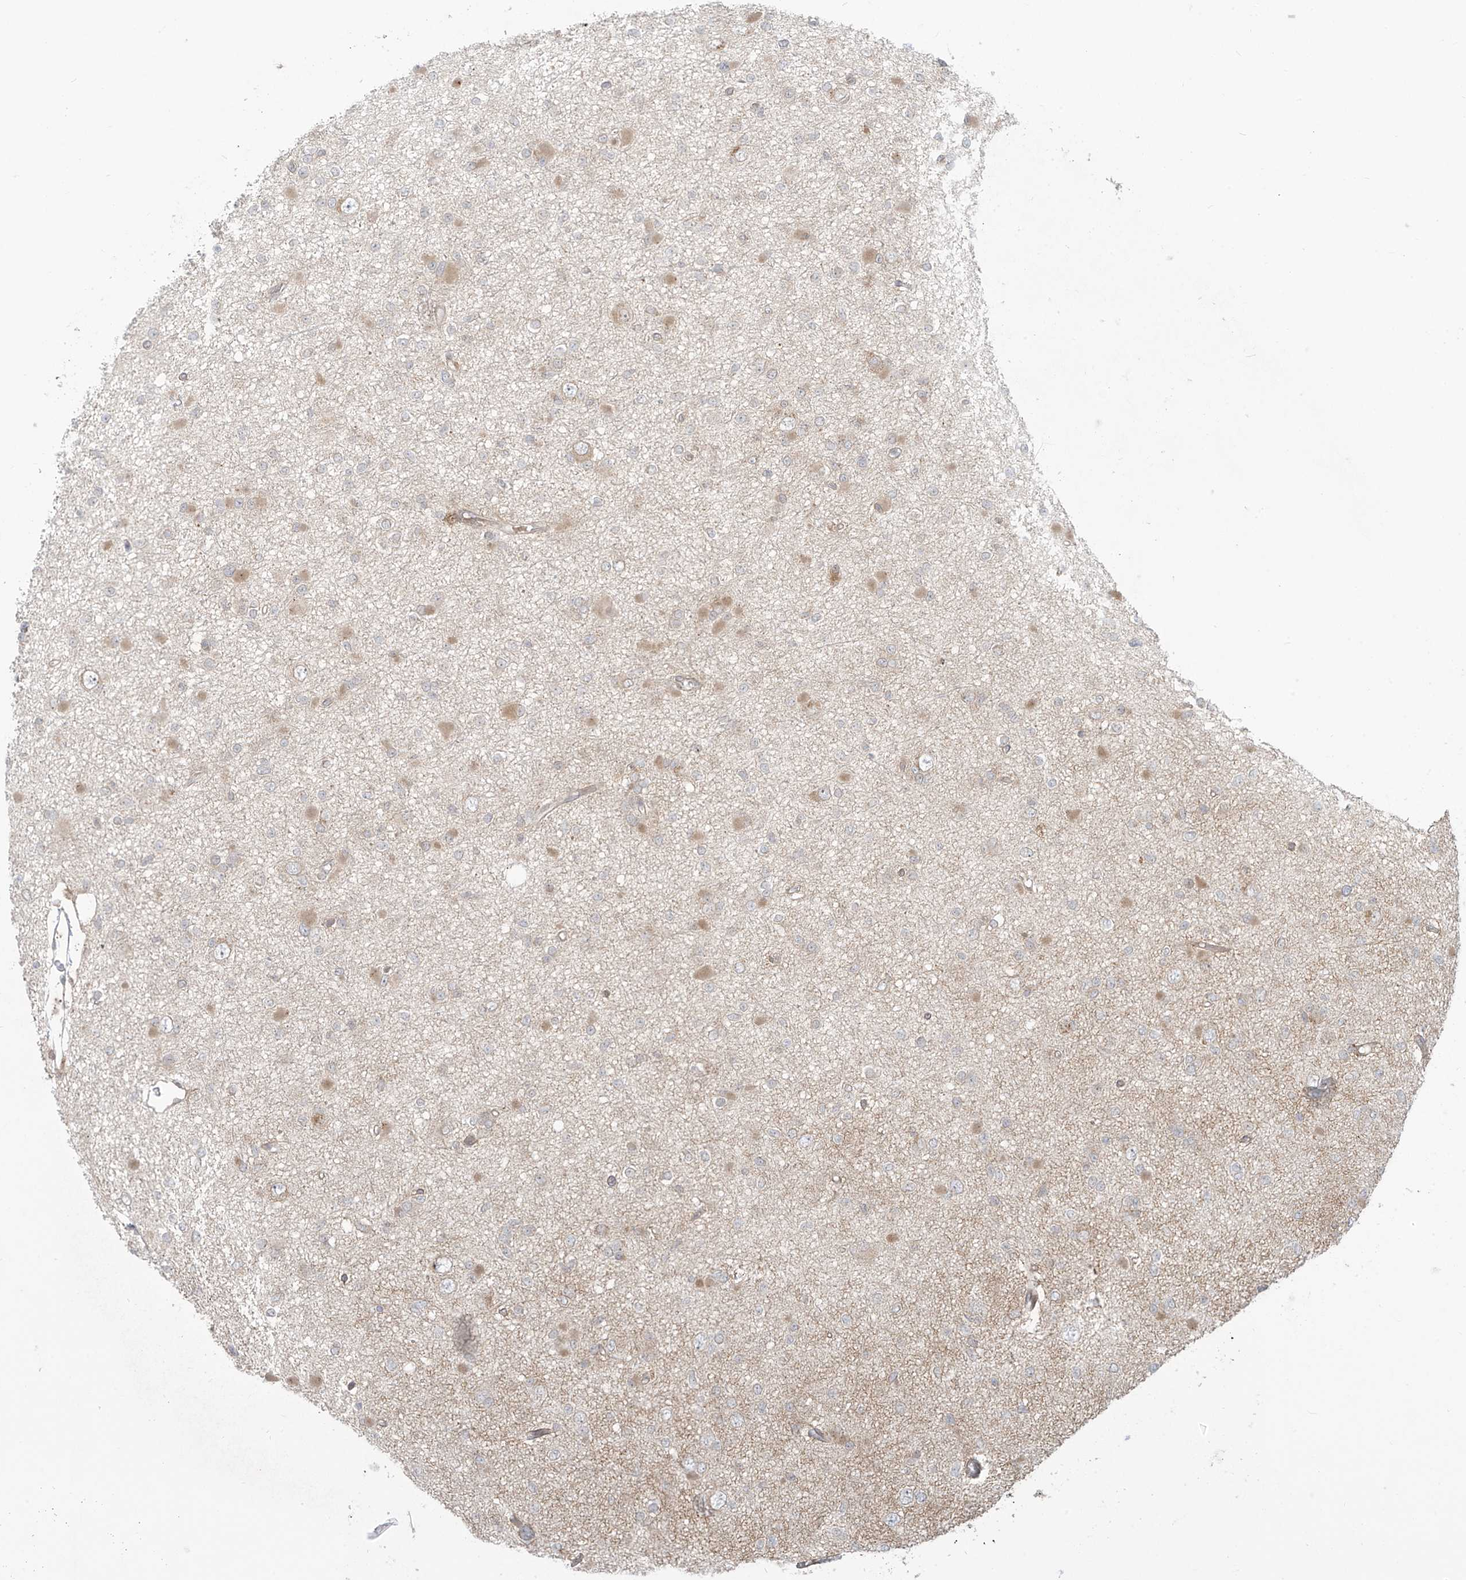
{"staining": {"intensity": "weak", "quantity": "<25%", "location": "cytoplasmic/membranous"}, "tissue": "glioma", "cell_type": "Tumor cells", "image_type": "cancer", "snomed": [{"axis": "morphology", "description": "Glioma, malignant, Low grade"}, {"axis": "topography", "description": "Brain"}], "caption": "Glioma was stained to show a protein in brown. There is no significant positivity in tumor cells. (DAB (3,3'-diaminobenzidine) IHC visualized using brightfield microscopy, high magnification).", "gene": "PPAT", "patient": {"sex": "female", "age": 22}}